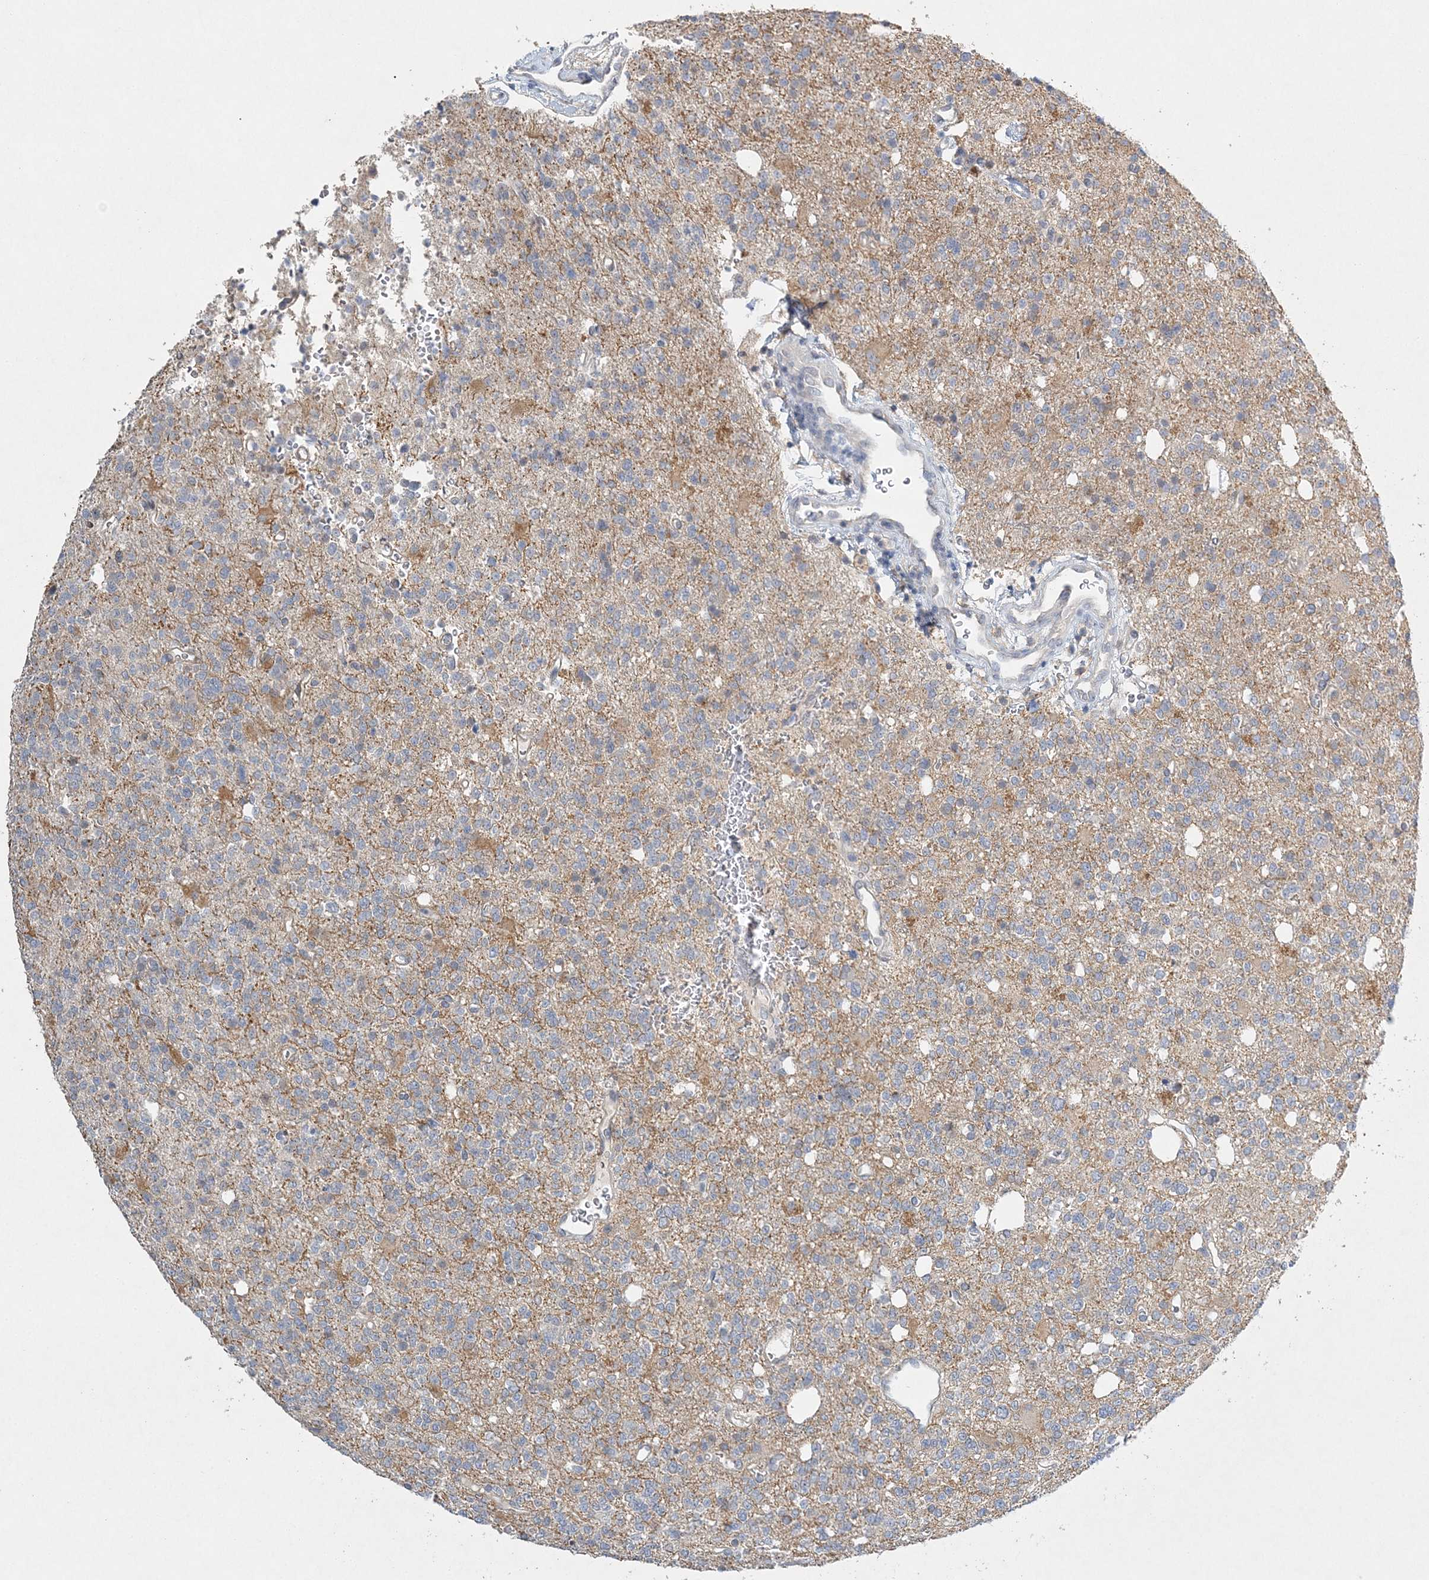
{"staining": {"intensity": "negative", "quantity": "none", "location": "none"}, "tissue": "glioma", "cell_type": "Tumor cells", "image_type": "cancer", "snomed": [{"axis": "morphology", "description": "Glioma, malignant, High grade"}, {"axis": "topography", "description": "Brain"}], "caption": "High magnification brightfield microscopy of glioma stained with DAB (brown) and counterstained with hematoxylin (blue): tumor cells show no significant staining.", "gene": "MAT2B", "patient": {"sex": "female", "age": 62}}